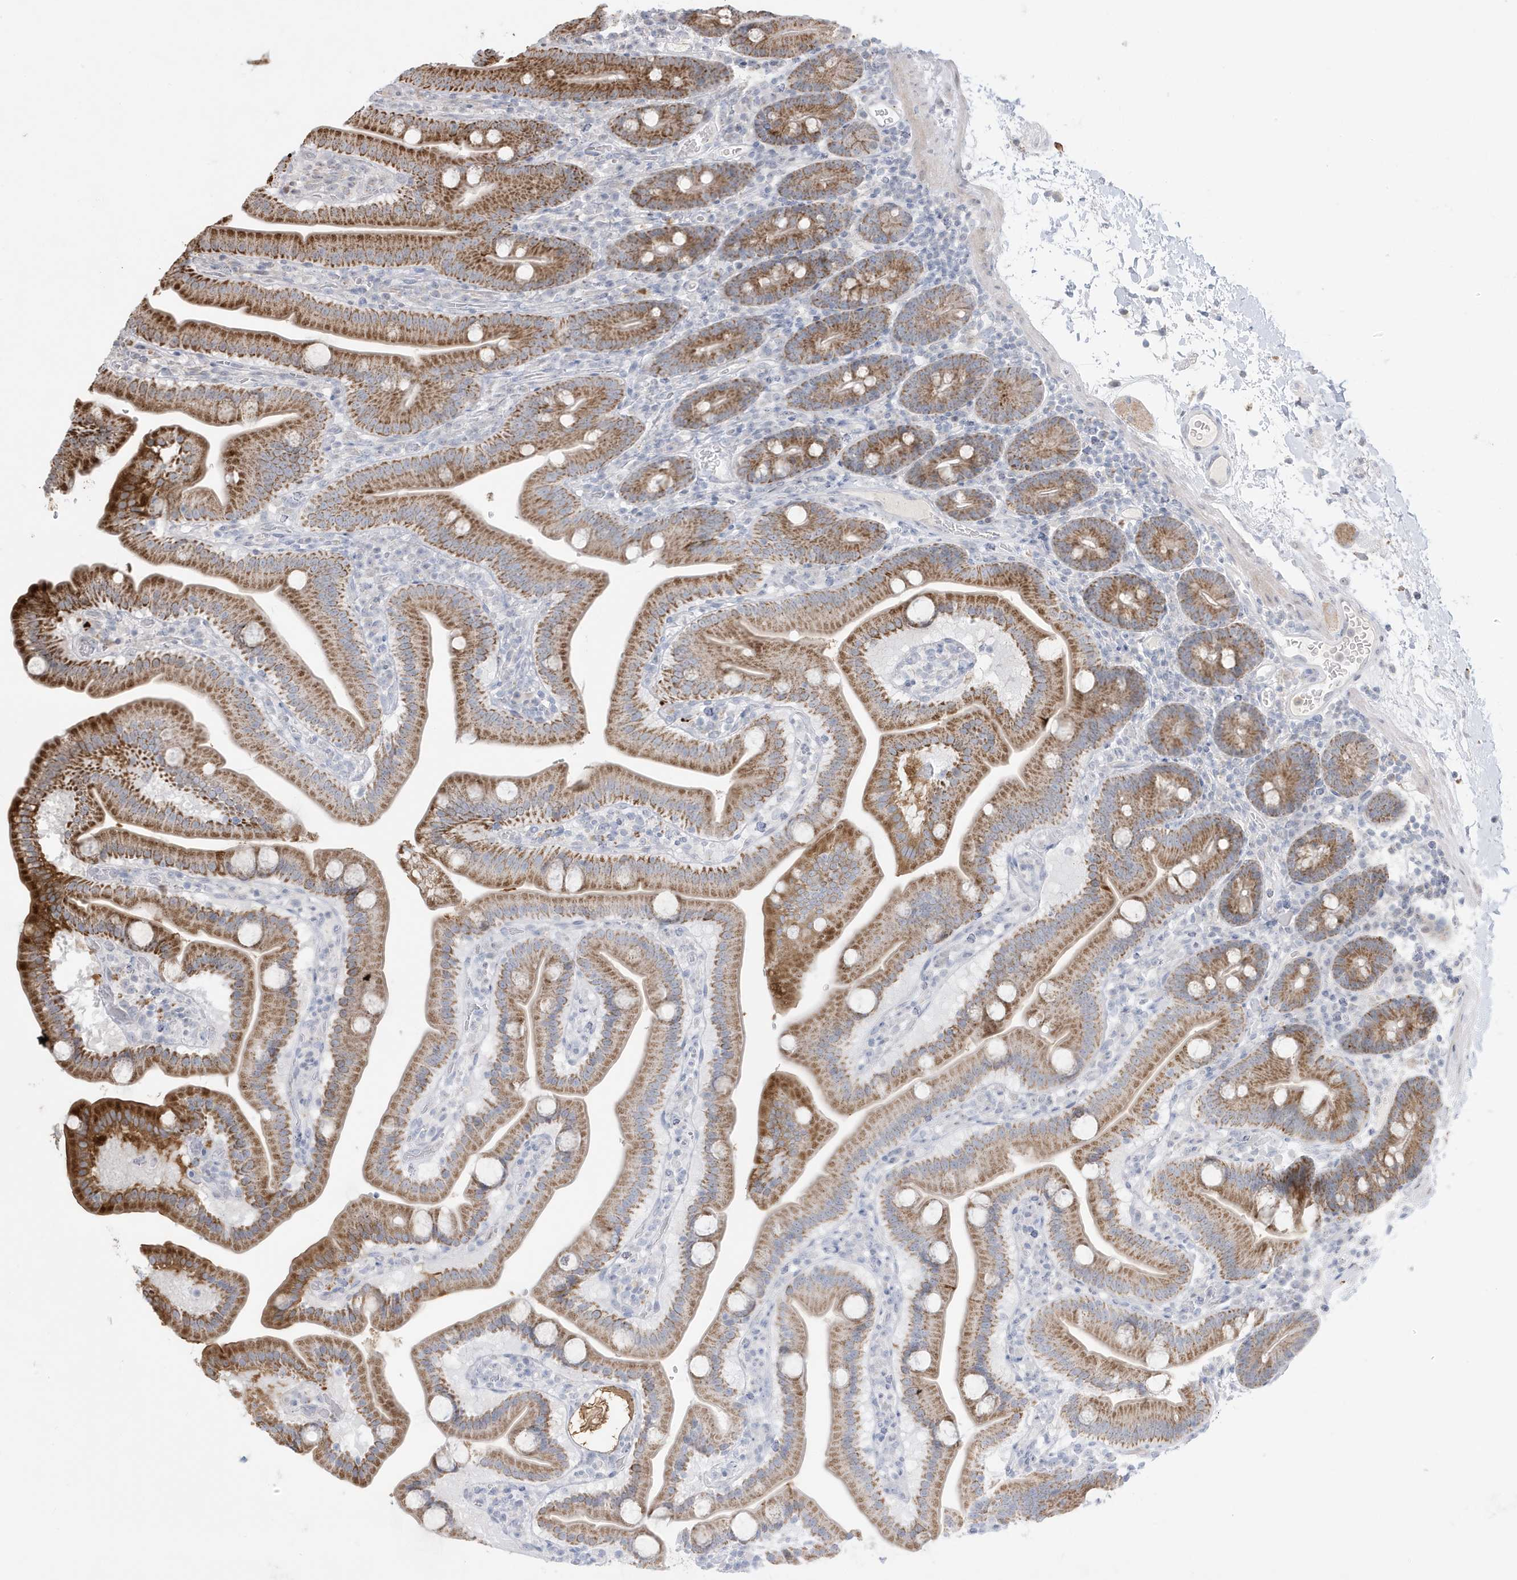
{"staining": {"intensity": "moderate", "quantity": ">75%", "location": "cytoplasmic/membranous"}, "tissue": "duodenum", "cell_type": "Glandular cells", "image_type": "normal", "snomed": [{"axis": "morphology", "description": "Normal tissue, NOS"}, {"axis": "topography", "description": "Duodenum"}], "caption": "This image displays immunohistochemistry staining of normal duodenum, with medium moderate cytoplasmic/membranous positivity in about >75% of glandular cells.", "gene": "FNDC1", "patient": {"sex": "male", "age": 55}}